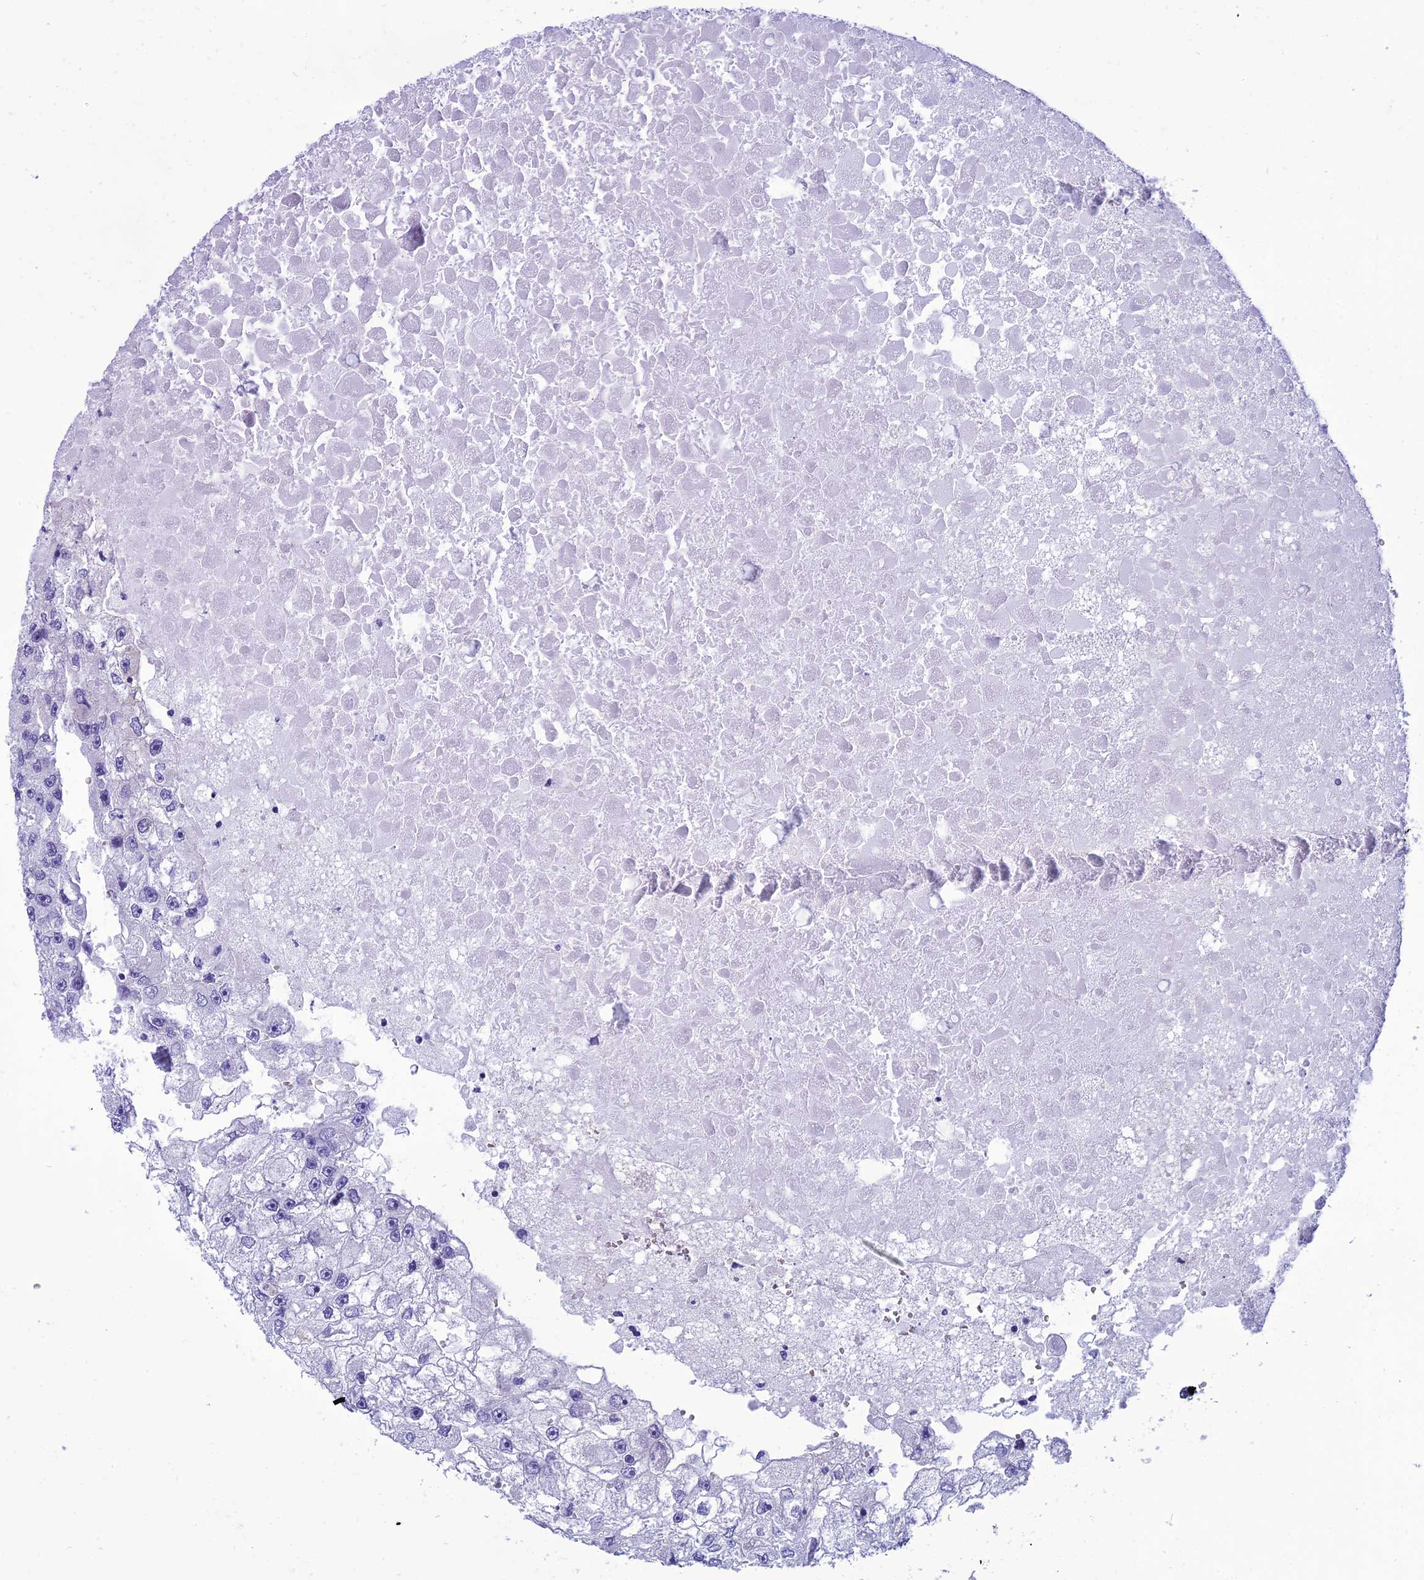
{"staining": {"intensity": "negative", "quantity": "none", "location": "none"}, "tissue": "renal cancer", "cell_type": "Tumor cells", "image_type": "cancer", "snomed": [{"axis": "morphology", "description": "Adenocarcinoma, NOS"}, {"axis": "topography", "description": "Kidney"}], "caption": "A micrograph of human renal cancer (adenocarcinoma) is negative for staining in tumor cells.", "gene": "KCTD14", "patient": {"sex": "male", "age": 63}}